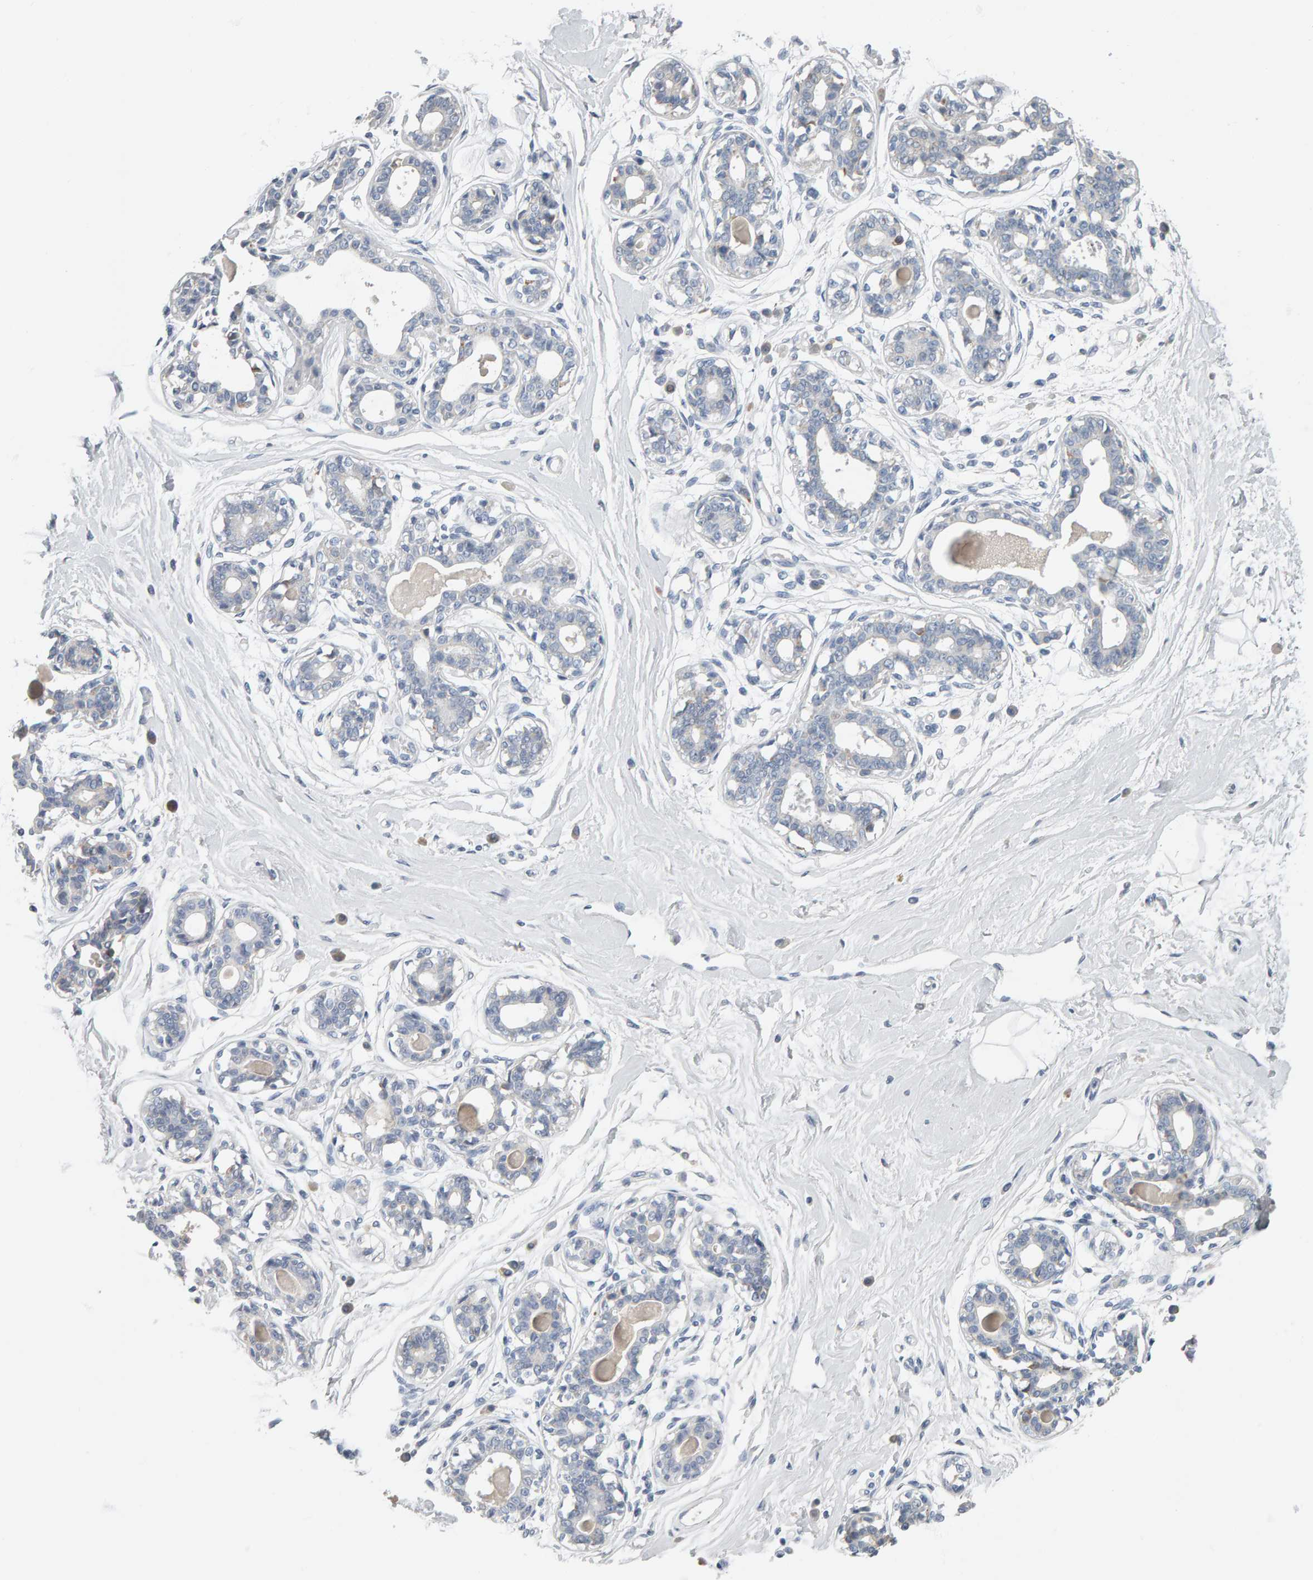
{"staining": {"intensity": "negative", "quantity": "none", "location": "none"}, "tissue": "breast", "cell_type": "Adipocytes", "image_type": "normal", "snomed": [{"axis": "morphology", "description": "Normal tissue, NOS"}, {"axis": "topography", "description": "Breast"}], "caption": "Protein analysis of normal breast shows no significant expression in adipocytes.", "gene": "ADHFE1", "patient": {"sex": "female", "age": 45}}